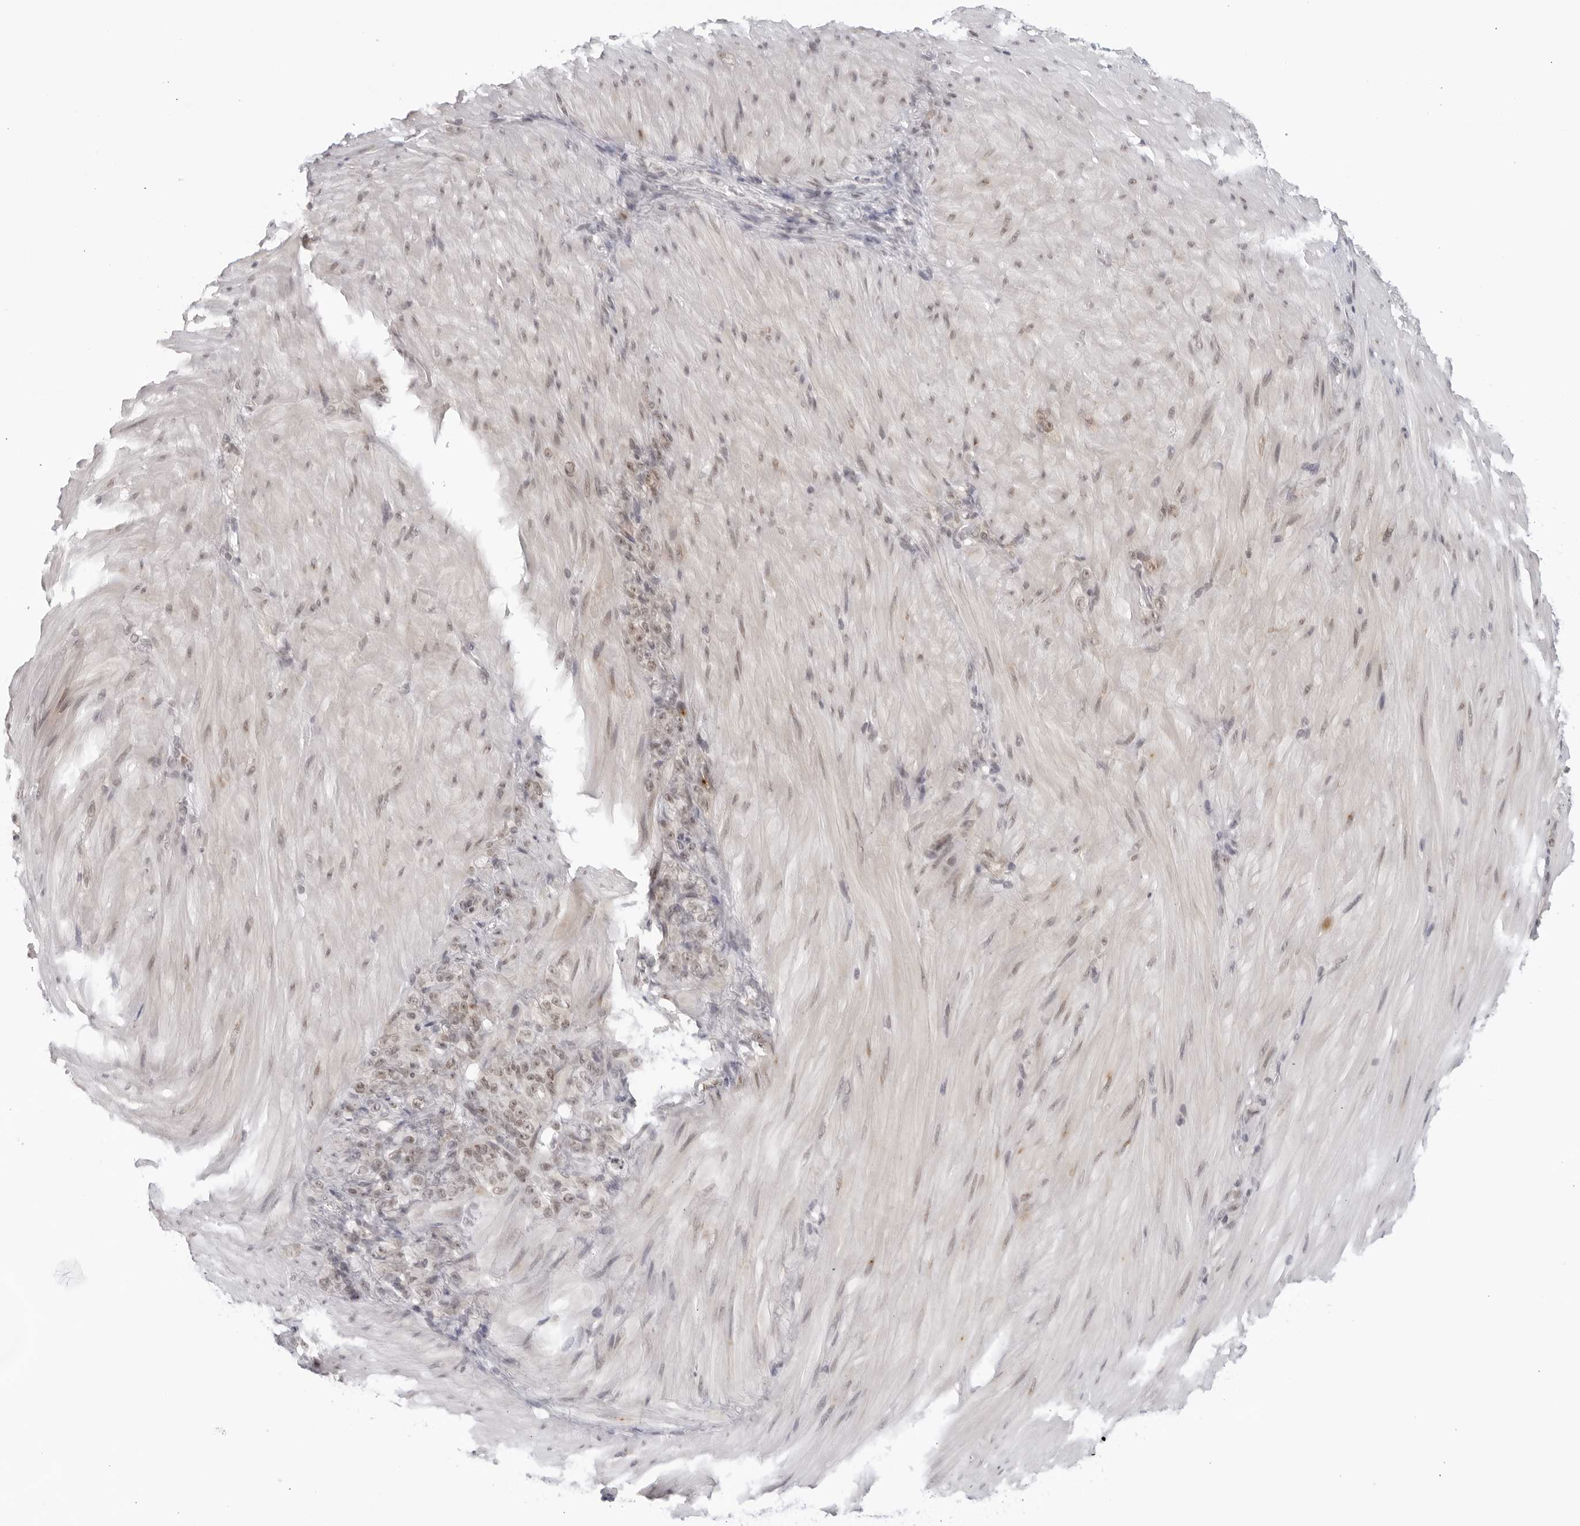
{"staining": {"intensity": "weak", "quantity": "<25%", "location": "nuclear"}, "tissue": "stomach cancer", "cell_type": "Tumor cells", "image_type": "cancer", "snomed": [{"axis": "morphology", "description": "Normal tissue, NOS"}, {"axis": "morphology", "description": "Adenocarcinoma, NOS"}, {"axis": "topography", "description": "Stomach"}], "caption": "Immunohistochemistry (IHC) photomicrograph of neoplastic tissue: stomach adenocarcinoma stained with DAB (3,3'-diaminobenzidine) reveals no significant protein expression in tumor cells.", "gene": "RAB11FIP3", "patient": {"sex": "male", "age": 82}}